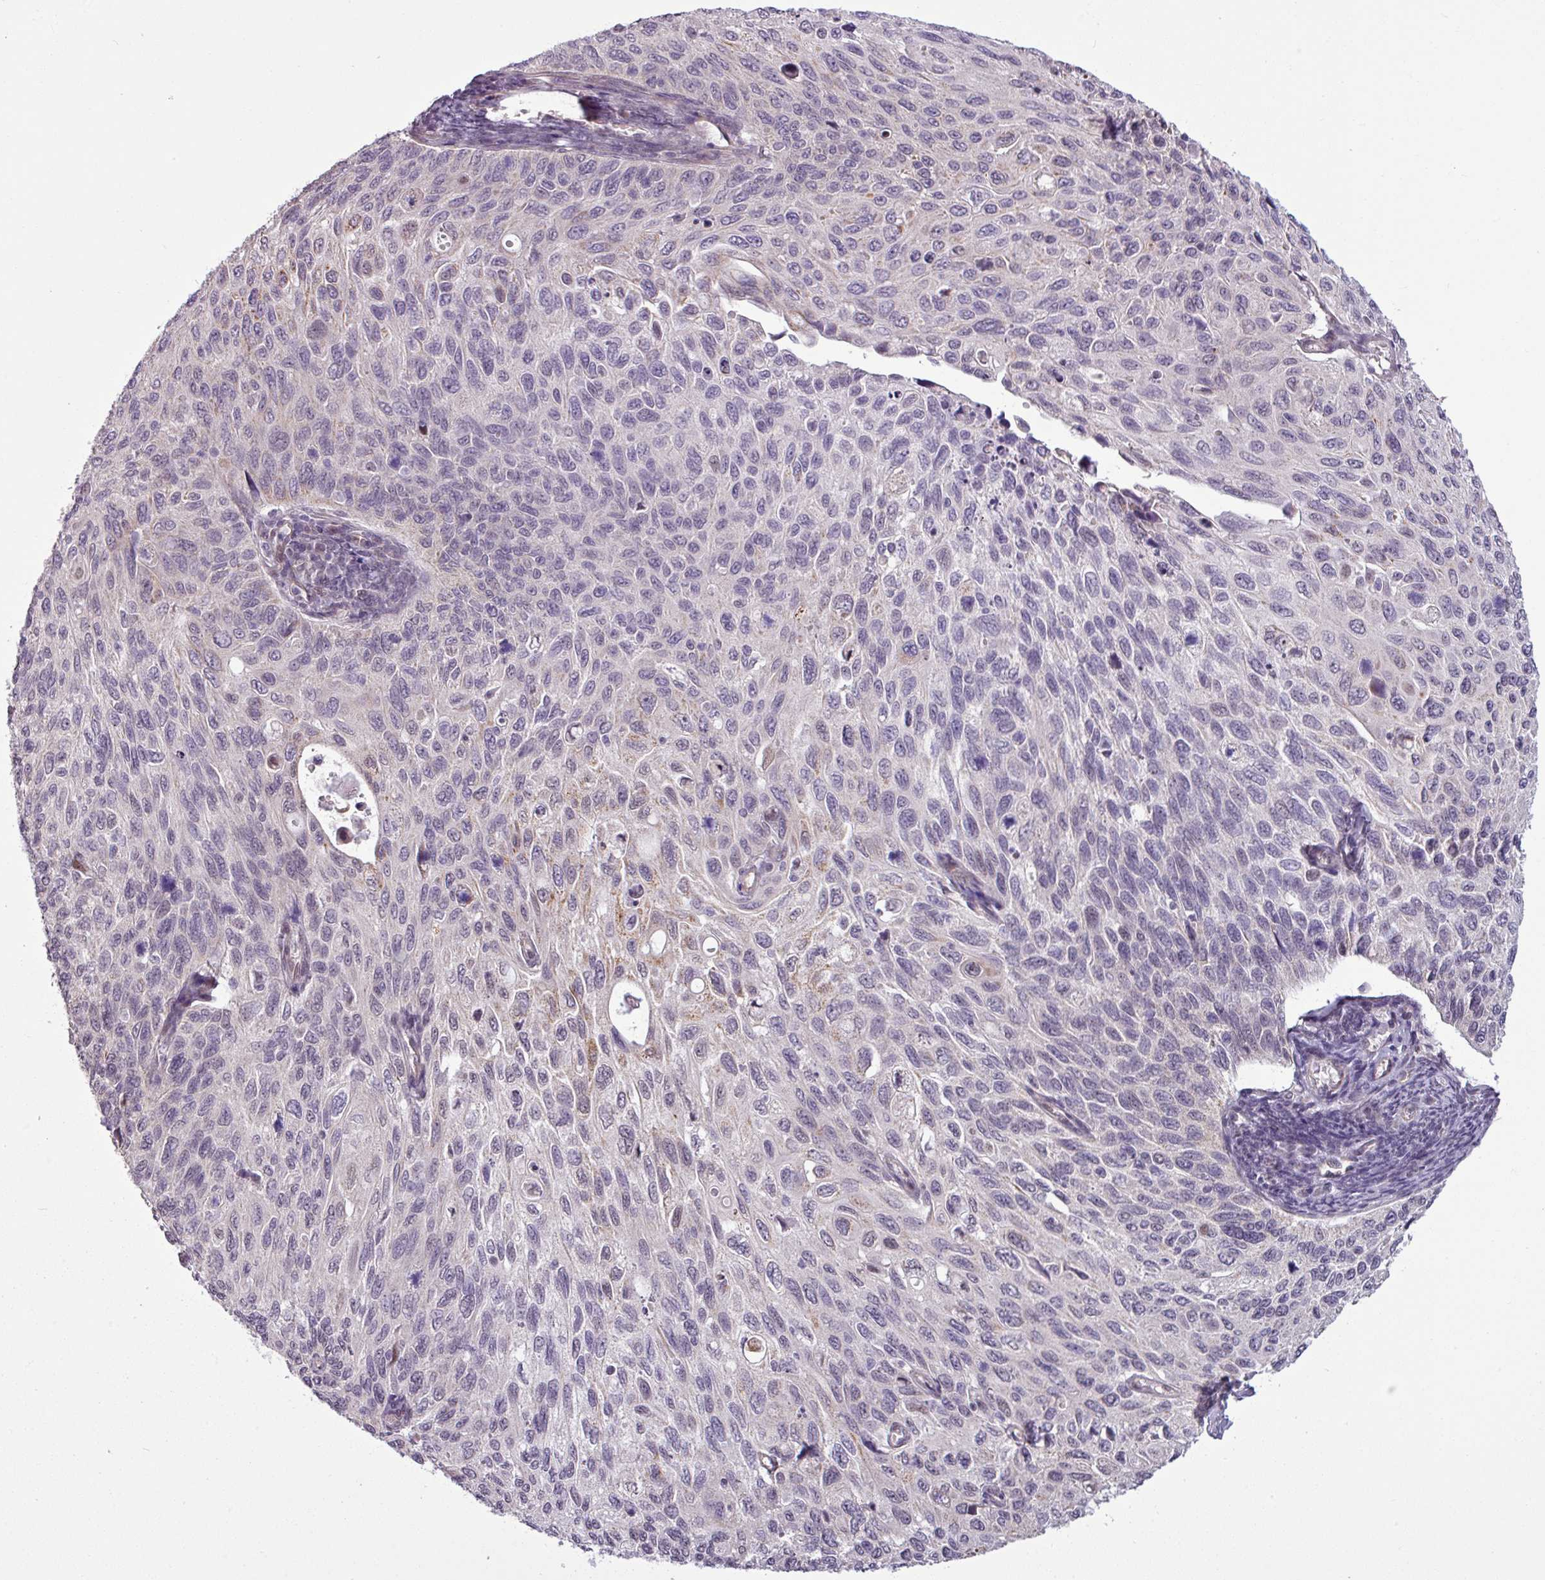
{"staining": {"intensity": "moderate", "quantity": "<25%", "location": "cytoplasmic/membranous"}, "tissue": "cervical cancer", "cell_type": "Tumor cells", "image_type": "cancer", "snomed": [{"axis": "morphology", "description": "Squamous cell carcinoma, NOS"}, {"axis": "topography", "description": "Cervix"}], "caption": "Tumor cells demonstrate low levels of moderate cytoplasmic/membranous expression in approximately <25% of cells in human cervical squamous cell carcinoma.", "gene": "GPT2", "patient": {"sex": "female", "age": 70}}